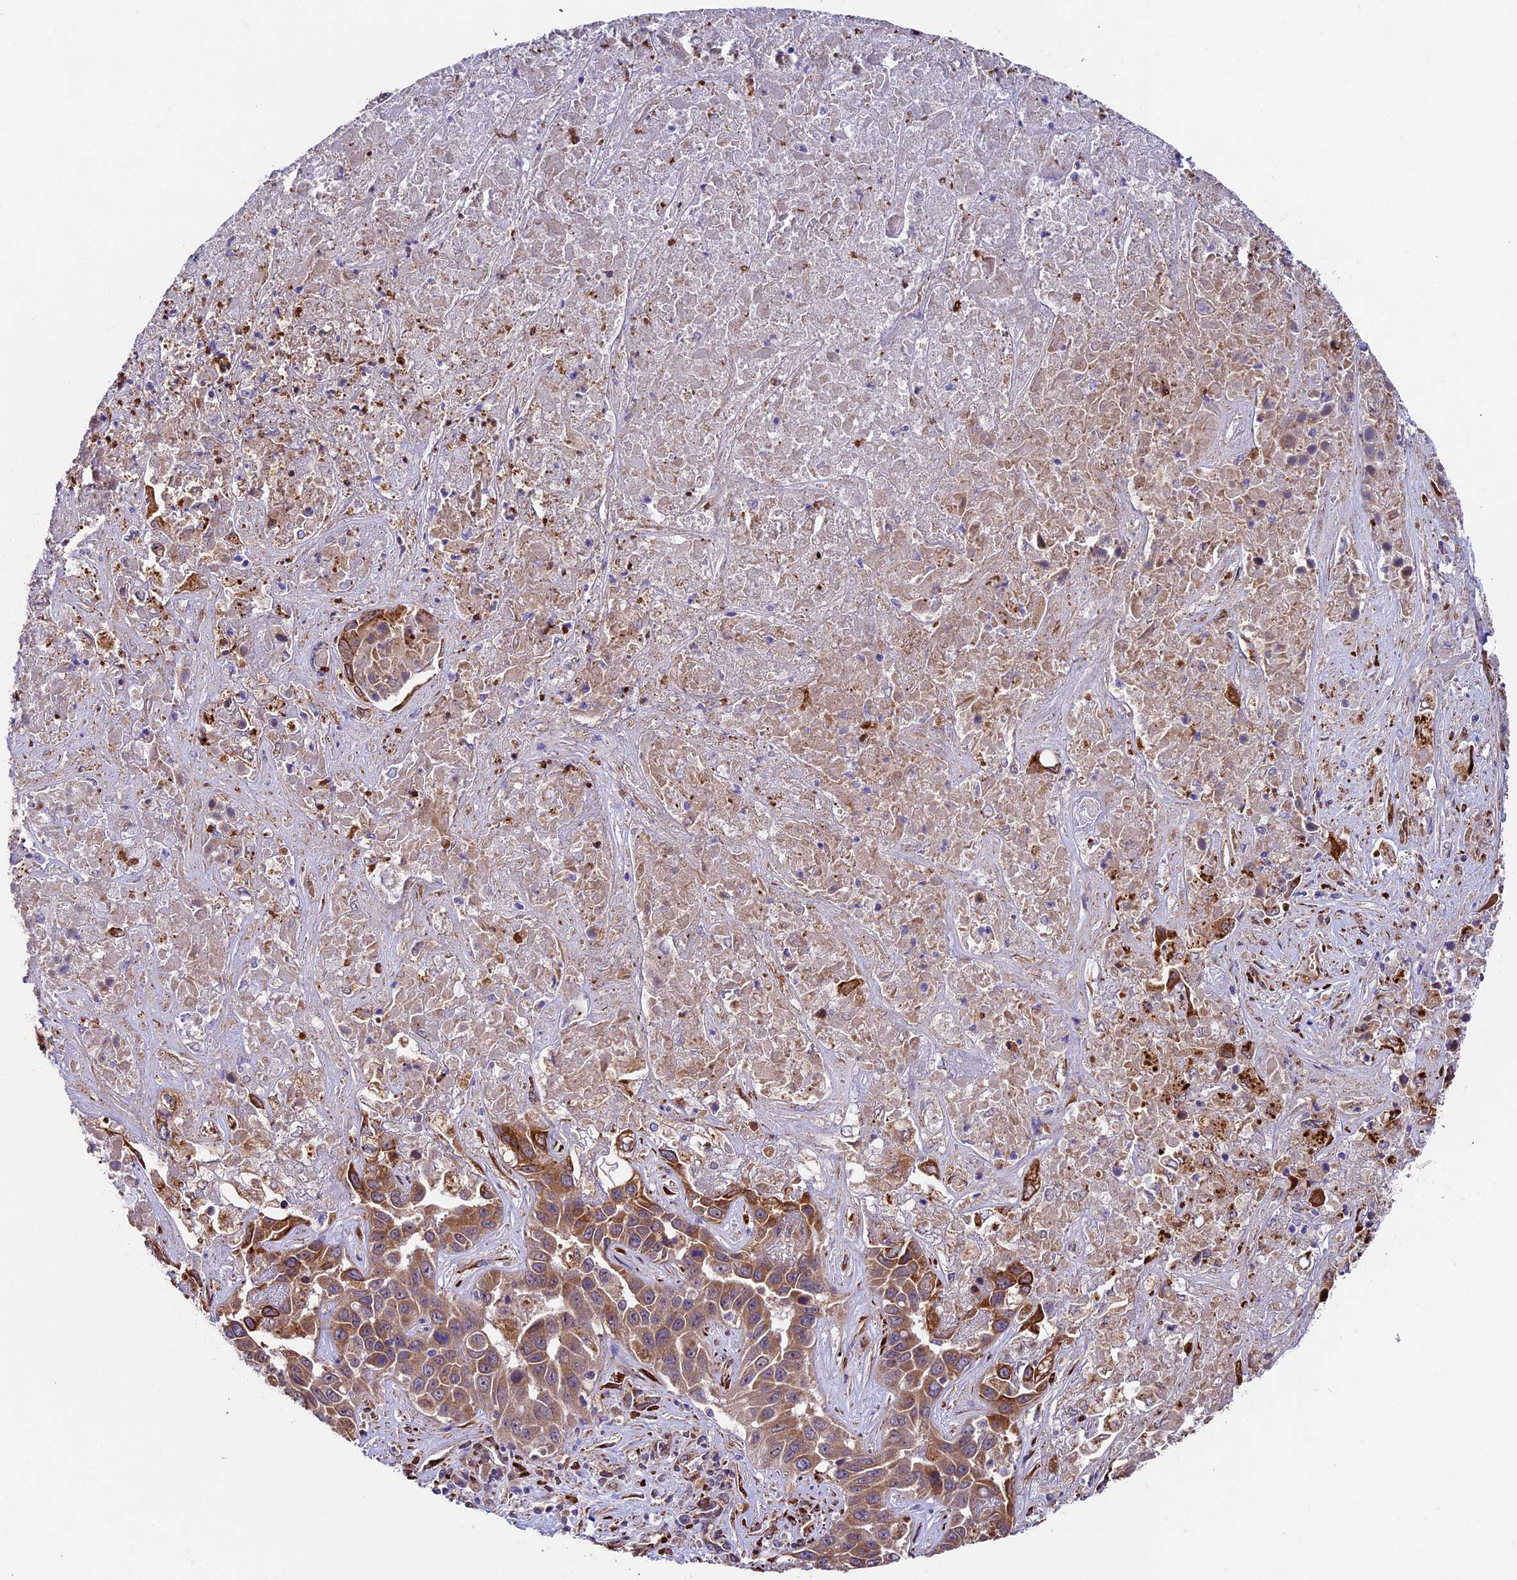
{"staining": {"intensity": "moderate", "quantity": ">75%", "location": "cytoplasmic/membranous"}, "tissue": "liver cancer", "cell_type": "Tumor cells", "image_type": "cancer", "snomed": [{"axis": "morphology", "description": "Cholangiocarcinoma"}, {"axis": "topography", "description": "Liver"}], "caption": "Cholangiocarcinoma (liver) was stained to show a protein in brown. There is medium levels of moderate cytoplasmic/membranous positivity in about >75% of tumor cells. The staining was performed using DAB (3,3'-diaminobenzidine), with brown indicating positive protein expression. Nuclei are stained blue with hematoxylin.", "gene": "LSM7", "patient": {"sex": "female", "age": 52}}